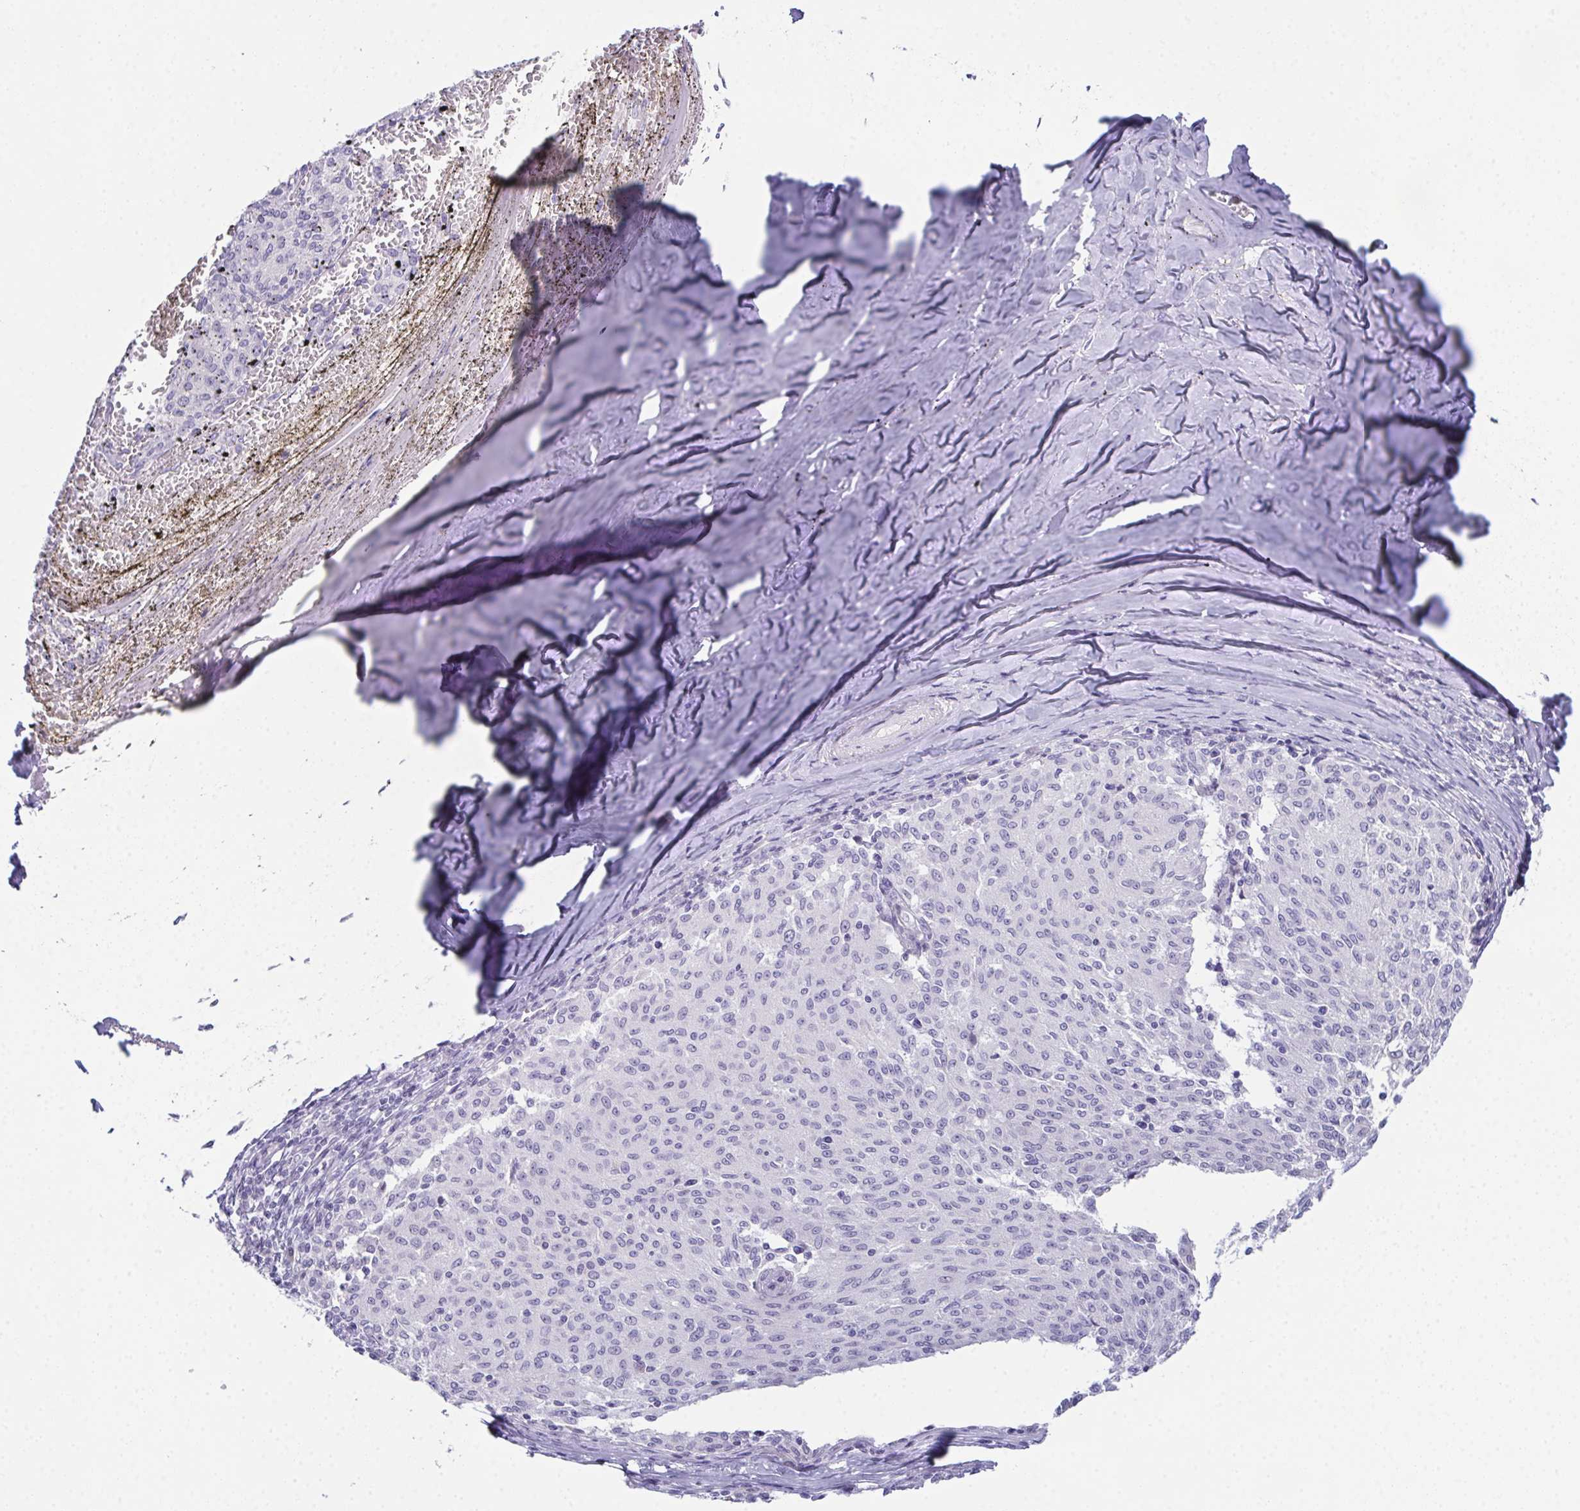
{"staining": {"intensity": "negative", "quantity": "none", "location": "none"}, "tissue": "melanoma", "cell_type": "Tumor cells", "image_type": "cancer", "snomed": [{"axis": "morphology", "description": "Malignant melanoma, NOS"}, {"axis": "topography", "description": "Skin"}], "caption": "Tumor cells show no significant protein staining in malignant melanoma.", "gene": "TEX19", "patient": {"sex": "female", "age": 72}}